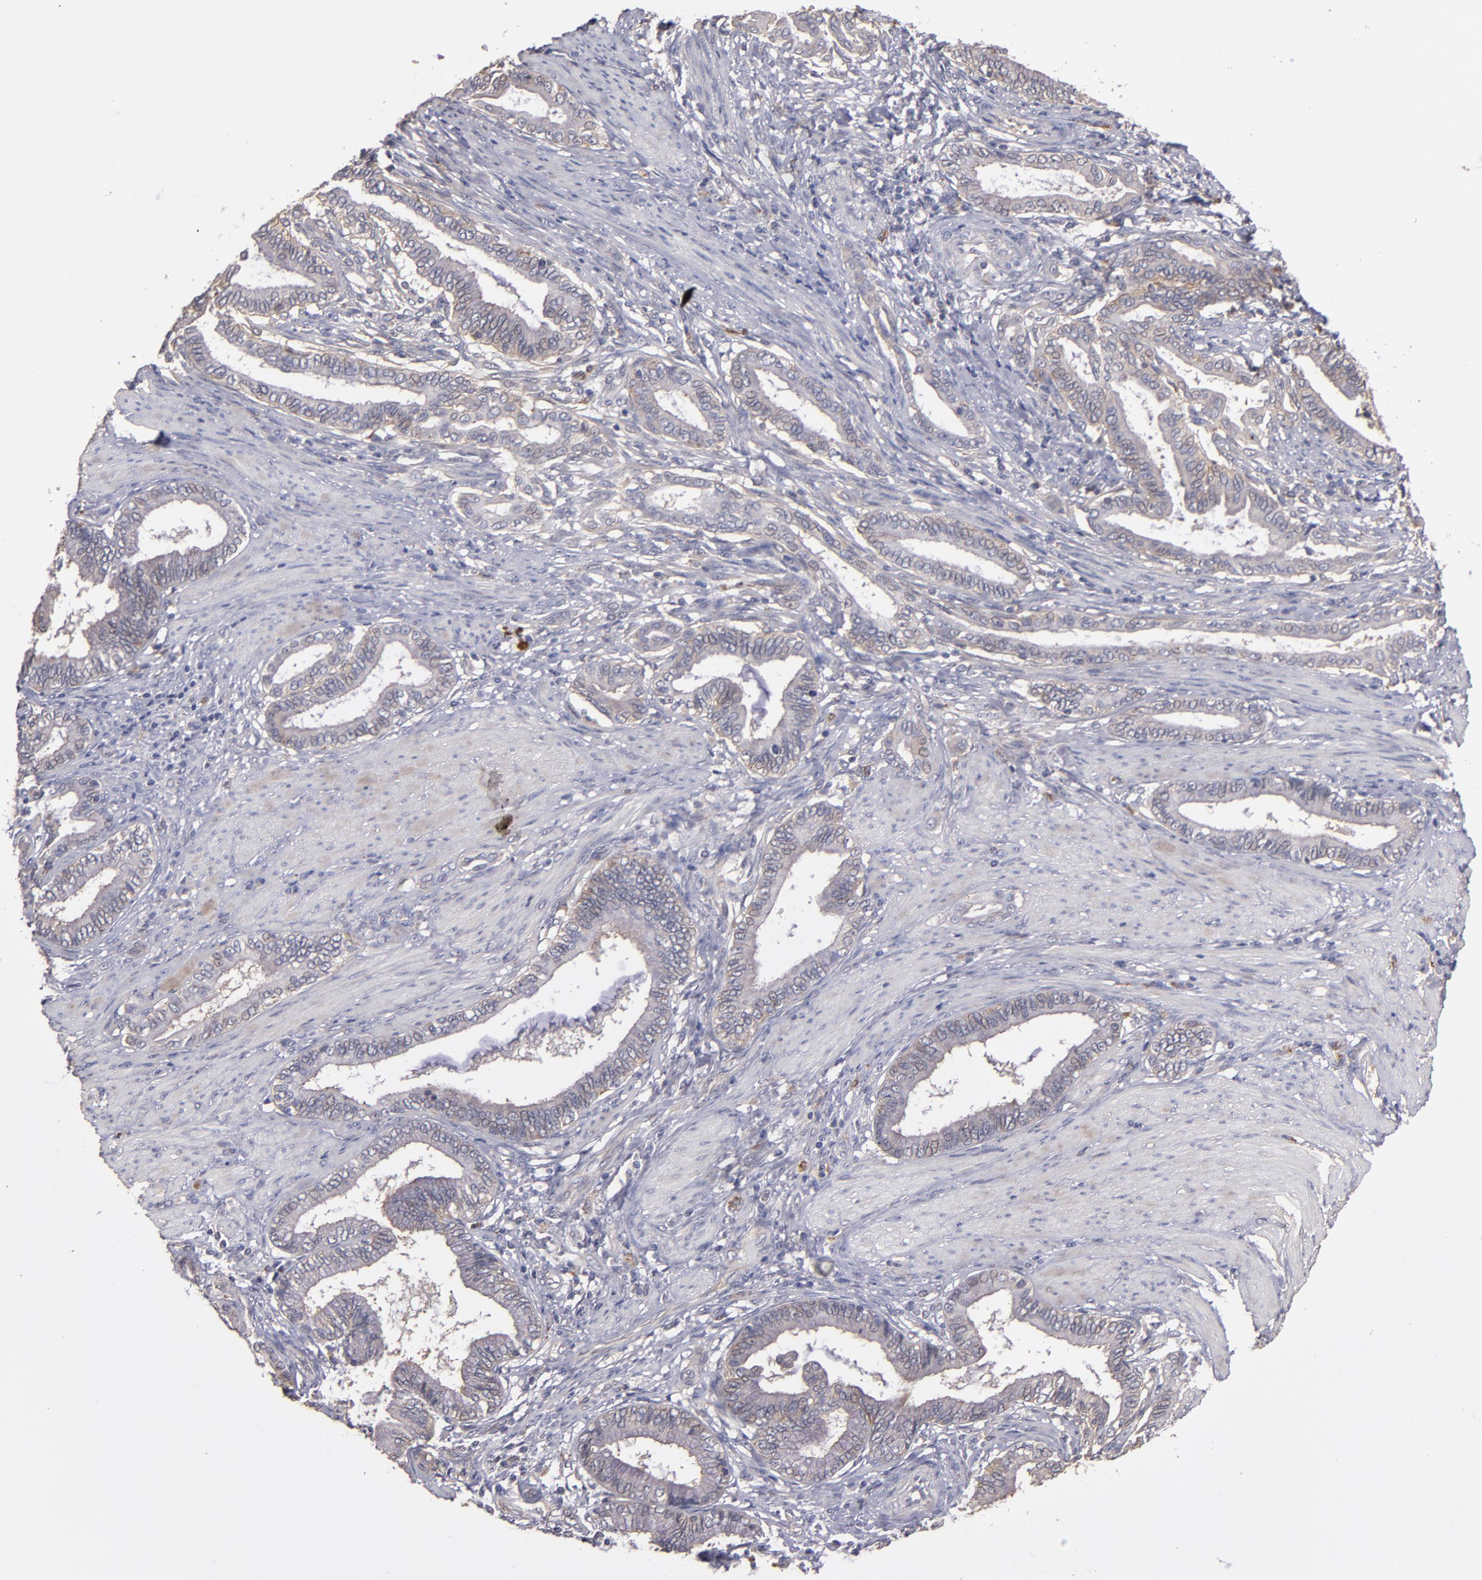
{"staining": {"intensity": "weak", "quantity": ">75%", "location": "cytoplasmic/membranous"}, "tissue": "pancreatic cancer", "cell_type": "Tumor cells", "image_type": "cancer", "snomed": [{"axis": "morphology", "description": "Adenocarcinoma, NOS"}, {"axis": "topography", "description": "Pancreas"}], "caption": "The photomicrograph demonstrates immunohistochemical staining of adenocarcinoma (pancreatic). There is weak cytoplasmic/membranous staining is seen in about >75% of tumor cells.", "gene": "CTSO", "patient": {"sex": "female", "age": 64}}